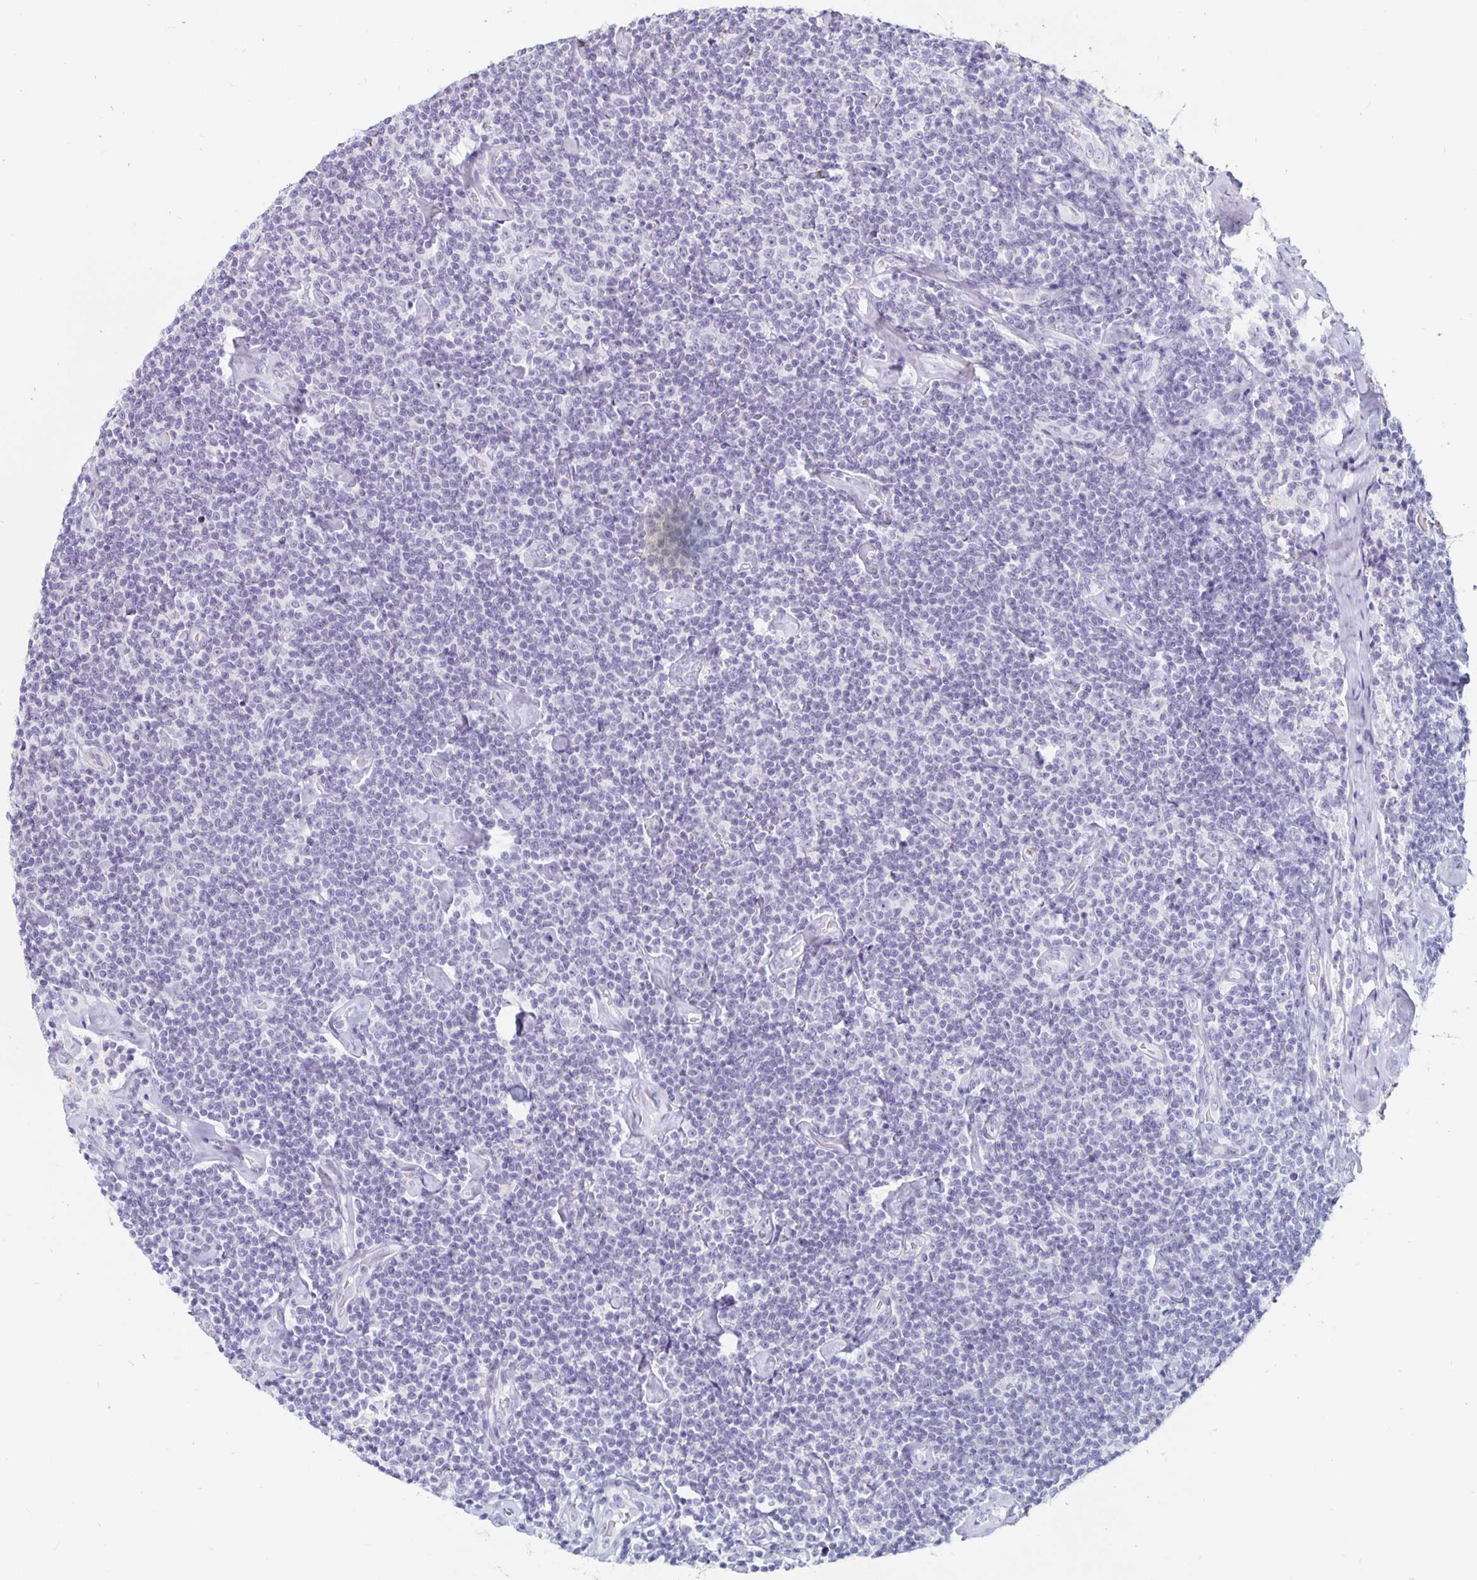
{"staining": {"intensity": "negative", "quantity": "none", "location": "none"}, "tissue": "lymphoma", "cell_type": "Tumor cells", "image_type": "cancer", "snomed": [{"axis": "morphology", "description": "Malignant lymphoma, non-Hodgkin's type, Low grade"}, {"axis": "topography", "description": "Lymph node"}], "caption": "Lymphoma was stained to show a protein in brown. There is no significant staining in tumor cells. (Stains: DAB (3,3'-diaminobenzidine) immunohistochemistry with hematoxylin counter stain, Microscopy: brightfield microscopy at high magnification).", "gene": "KCNQ2", "patient": {"sex": "male", "age": 81}}